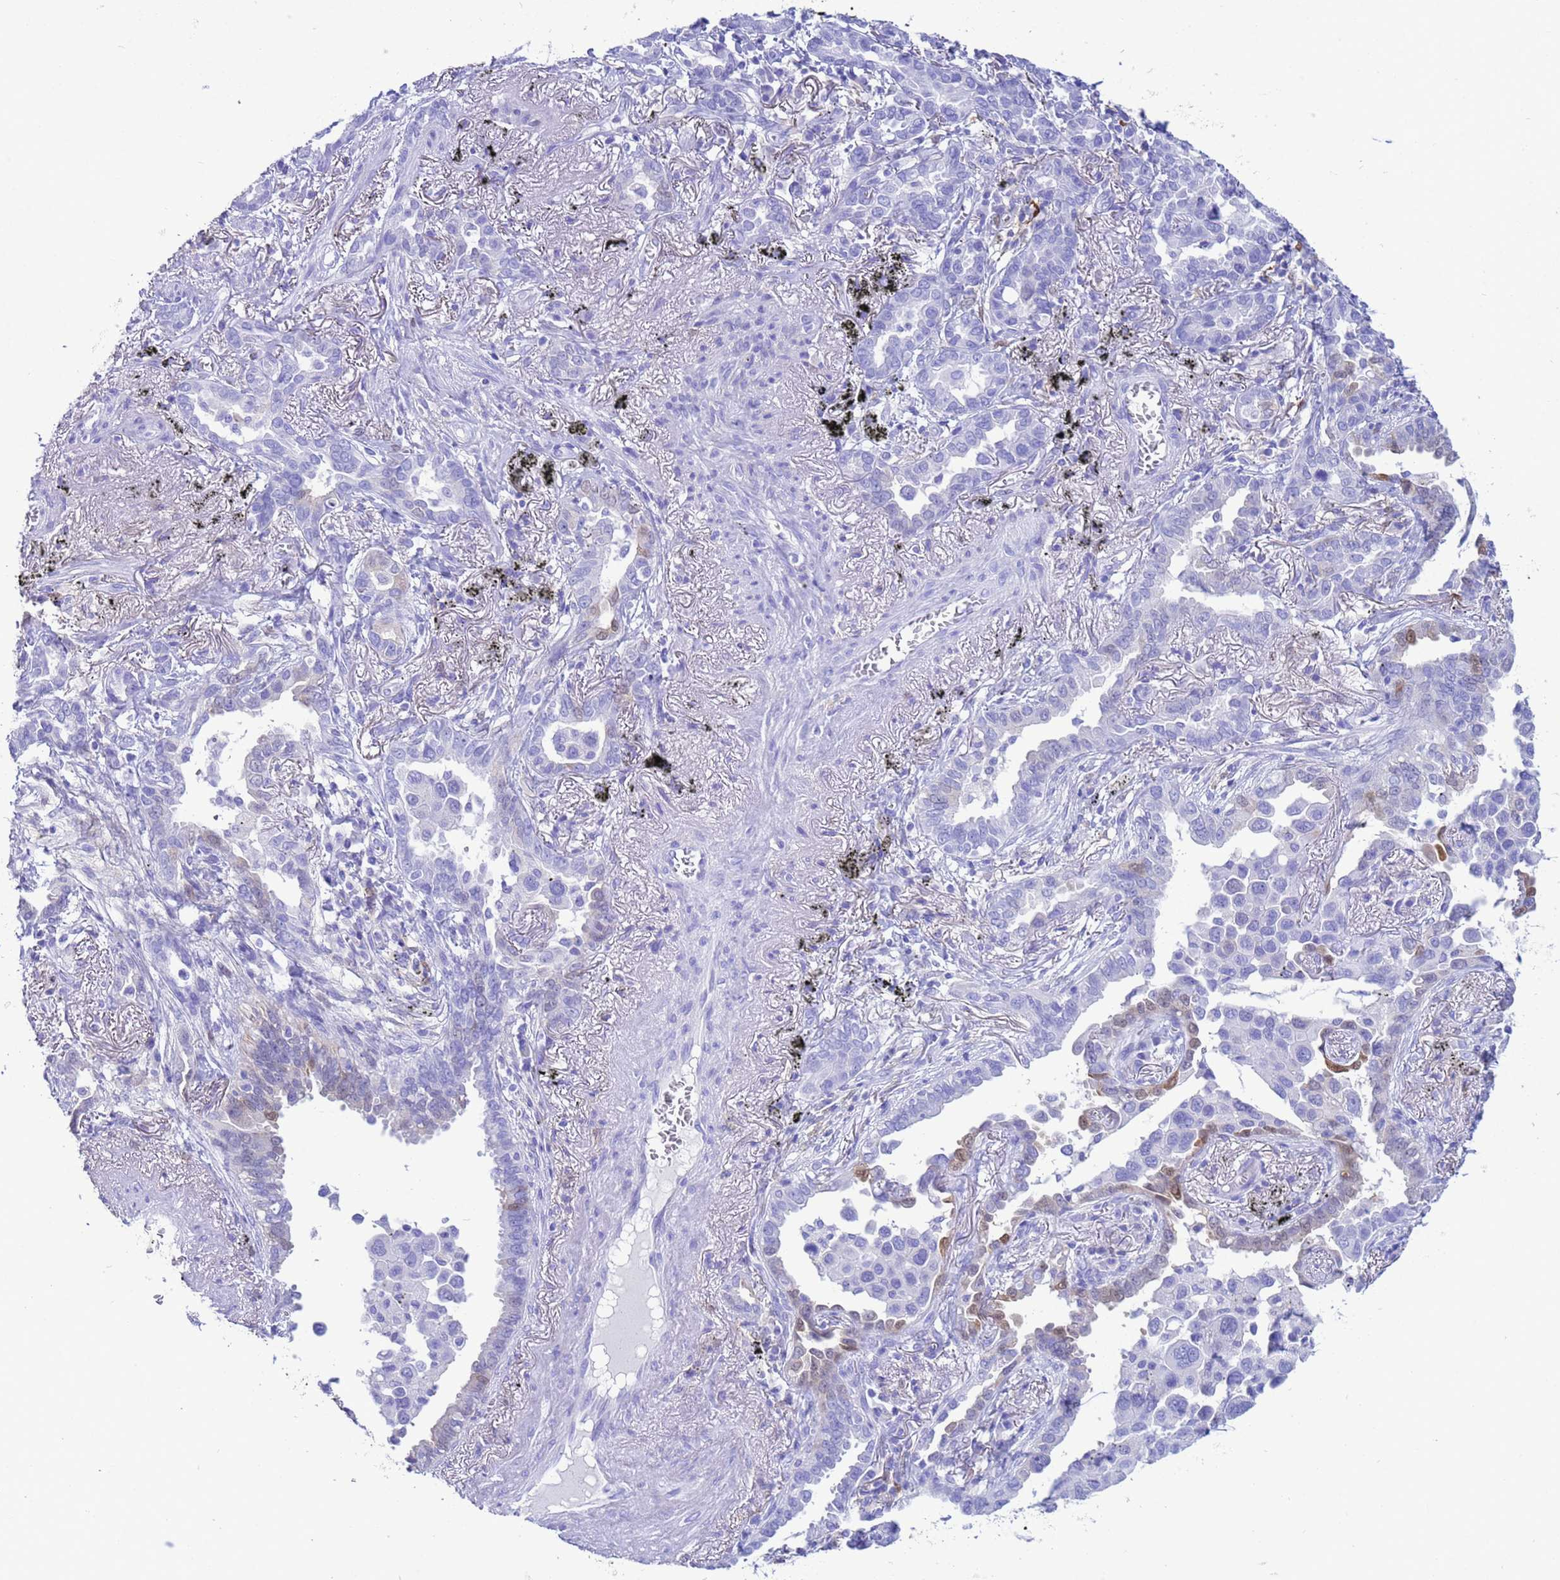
{"staining": {"intensity": "weak", "quantity": "<25%", "location": "nuclear"}, "tissue": "lung cancer", "cell_type": "Tumor cells", "image_type": "cancer", "snomed": [{"axis": "morphology", "description": "Adenocarcinoma, NOS"}, {"axis": "topography", "description": "Lung"}], "caption": "Lung cancer stained for a protein using IHC shows no staining tumor cells.", "gene": "AKR1C2", "patient": {"sex": "male", "age": 67}}